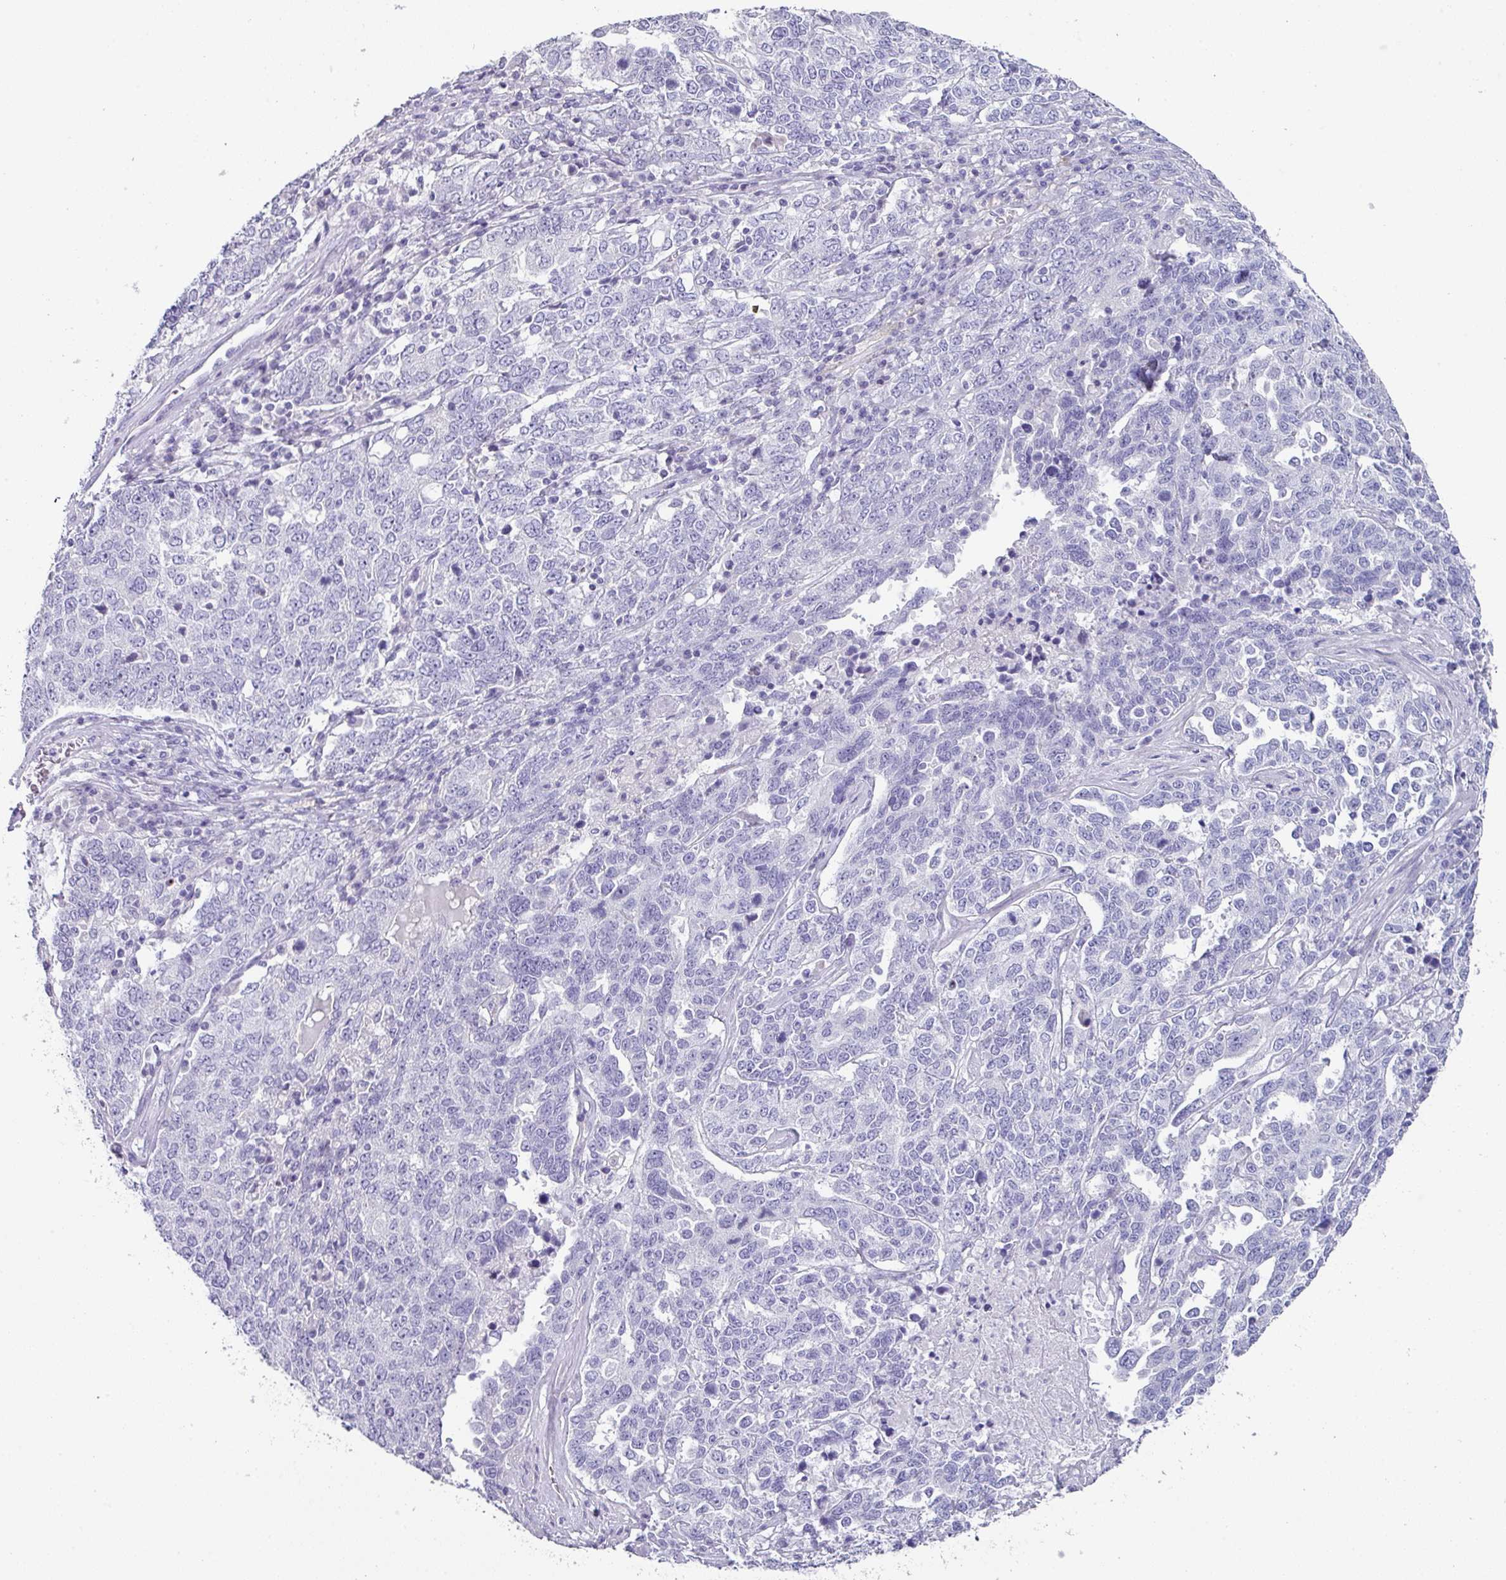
{"staining": {"intensity": "negative", "quantity": "none", "location": "none"}, "tissue": "ovarian cancer", "cell_type": "Tumor cells", "image_type": "cancer", "snomed": [{"axis": "morphology", "description": "Carcinoma, endometroid"}, {"axis": "topography", "description": "Ovary"}], "caption": "Immunohistochemical staining of human endometroid carcinoma (ovarian) exhibits no significant expression in tumor cells.", "gene": "PEX10", "patient": {"sex": "female", "age": 62}}